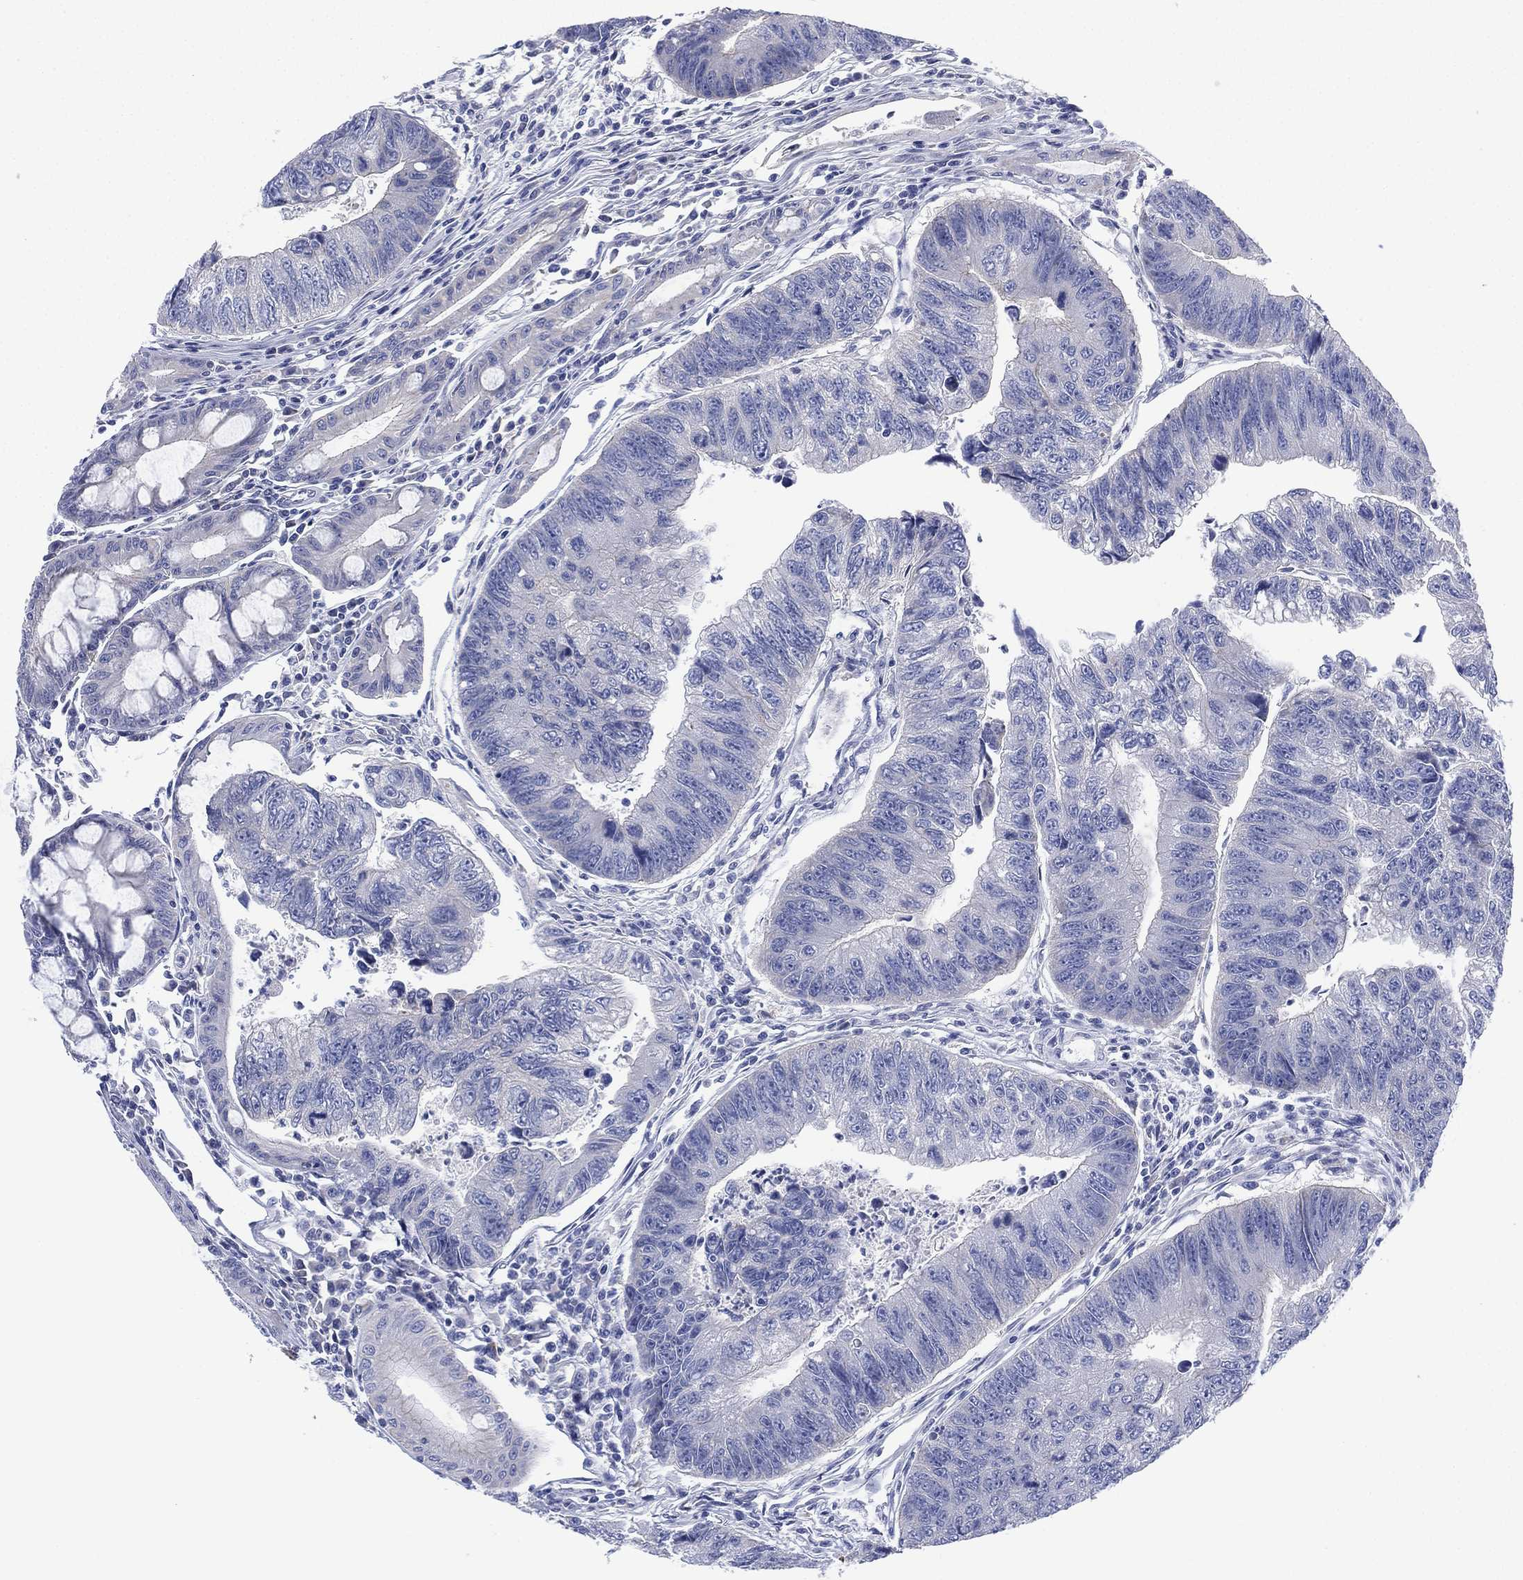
{"staining": {"intensity": "negative", "quantity": "none", "location": "none"}, "tissue": "colorectal cancer", "cell_type": "Tumor cells", "image_type": "cancer", "snomed": [{"axis": "morphology", "description": "Adenocarcinoma, NOS"}, {"axis": "topography", "description": "Colon"}], "caption": "IHC histopathology image of neoplastic tissue: colorectal cancer stained with DAB displays no significant protein expression in tumor cells.", "gene": "CHRNA3", "patient": {"sex": "female", "age": 65}}